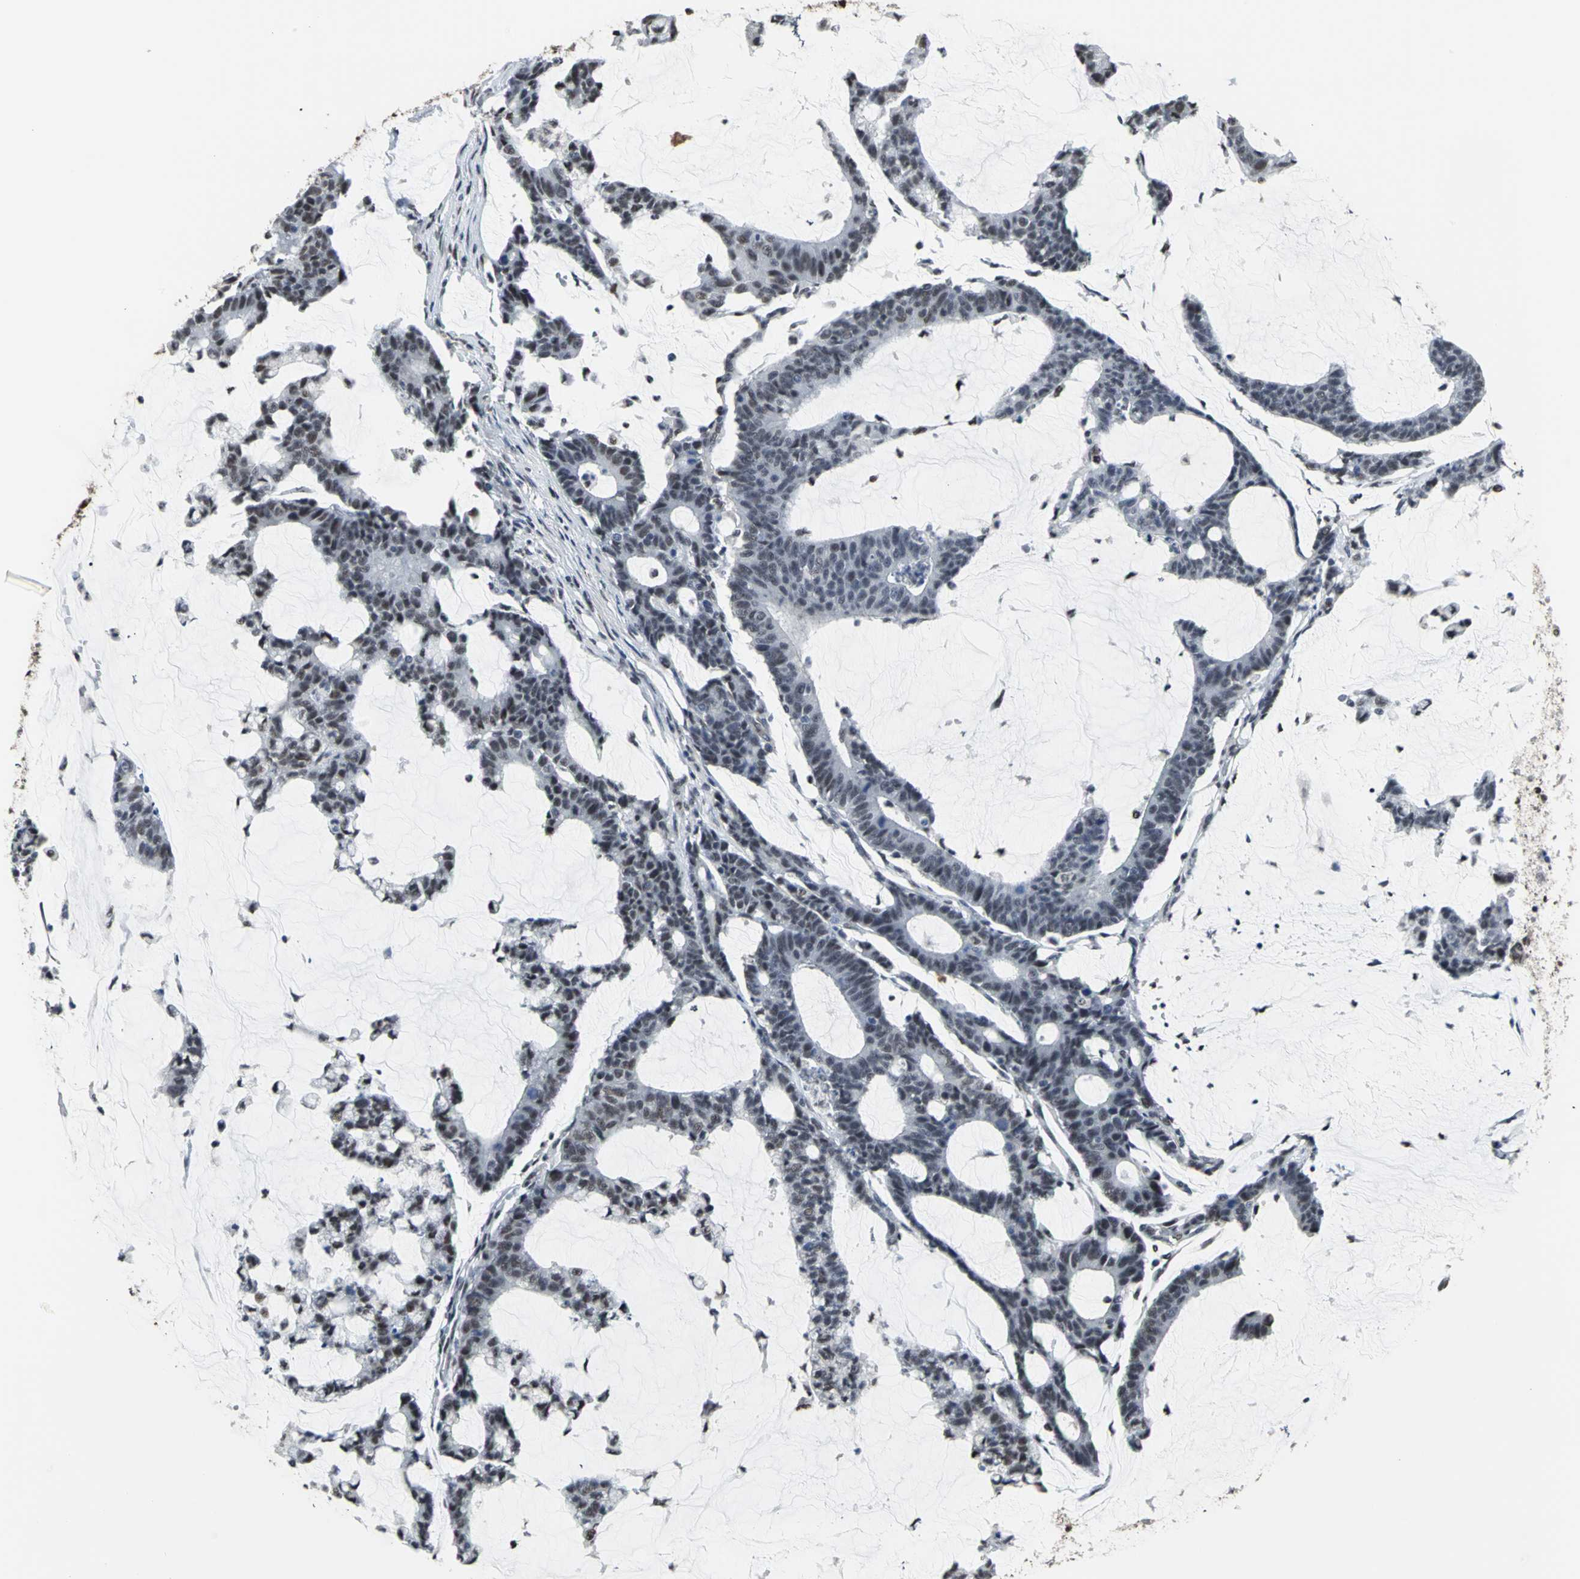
{"staining": {"intensity": "weak", "quantity": ">75%", "location": "nuclear"}, "tissue": "colorectal cancer", "cell_type": "Tumor cells", "image_type": "cancer", "snomed": [{"axis": "morphology", "description": "Adenocarcinoma, NOS"}, {"axis": "topography", "description": "Colon"}], "caption": "Weak nuclear positivity for a protein is present in about >75% of tumor cells of colorectal cancer using immunohistochemistry (IHC).", "gene": "CCDC88C", "patient": {"sex": "female", "age": 84}}